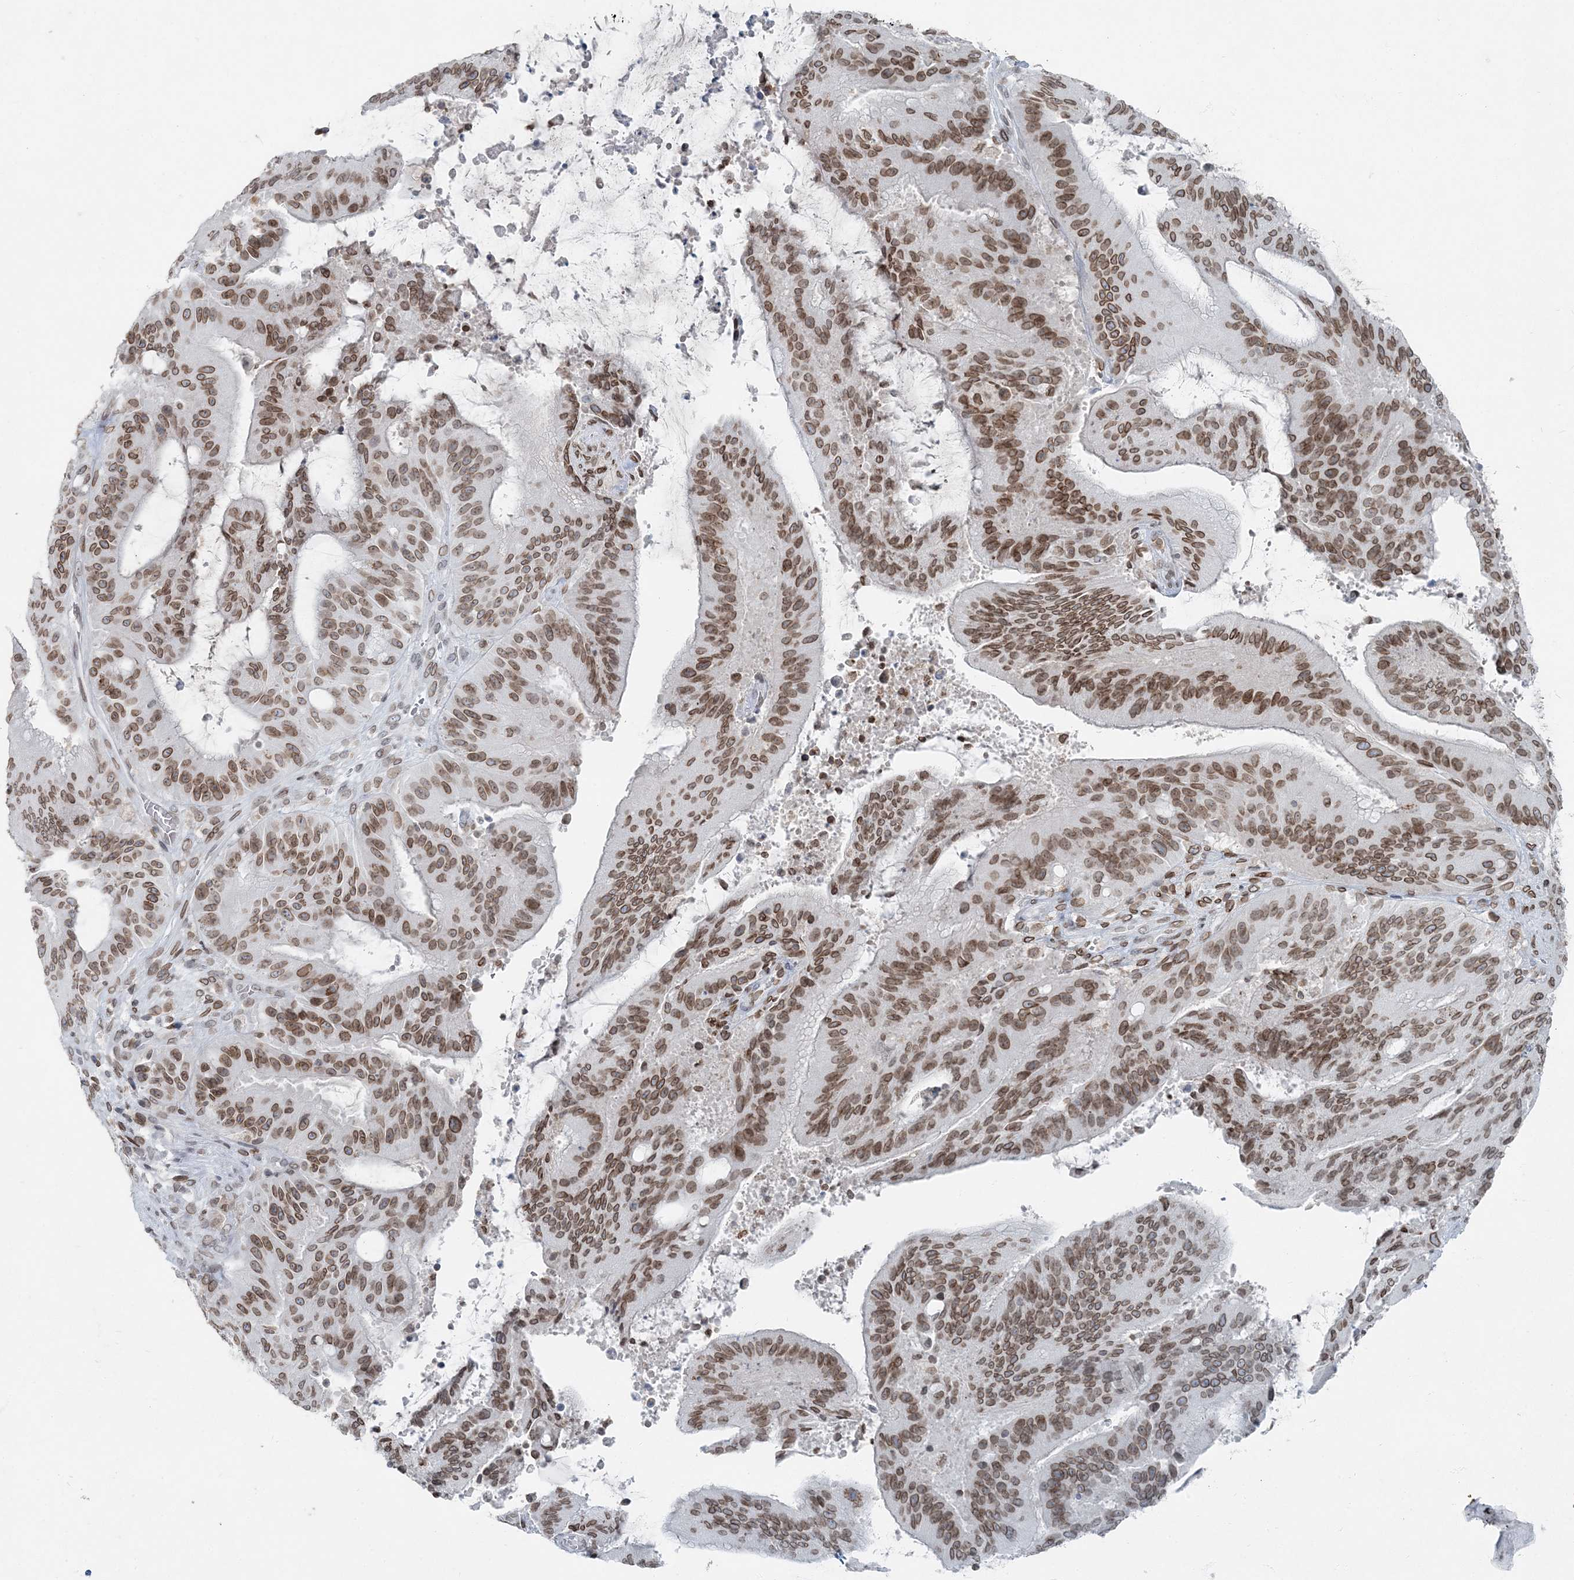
{"staining": {"intensity": "moderate", "quantity": ">75%", "location": "cytoplasmic/membranous,nuclear"}, "tissue": "liver cancer", "cell_type": "Tumor cells", "image_type": "cancer", "snomed": [{"axis": "morphology", "description": "Normal tissue, NOS"}, {"axis": "morphology", "description": "Cholangiocarcinoma"}, {"axis": "topography", "description": "Liver"}, {"axis": "topography", "description": "Peripheral nerve tissue"}], "caption": "A micrograph of human liver cancer (cholangiocarcinoma) stained for a protein shows moderate cytoplasmic/membranous and nuclear brown staining in tumor cells.", "gene": "GJD4", "patient": {"sex": "female", "age": 73}}